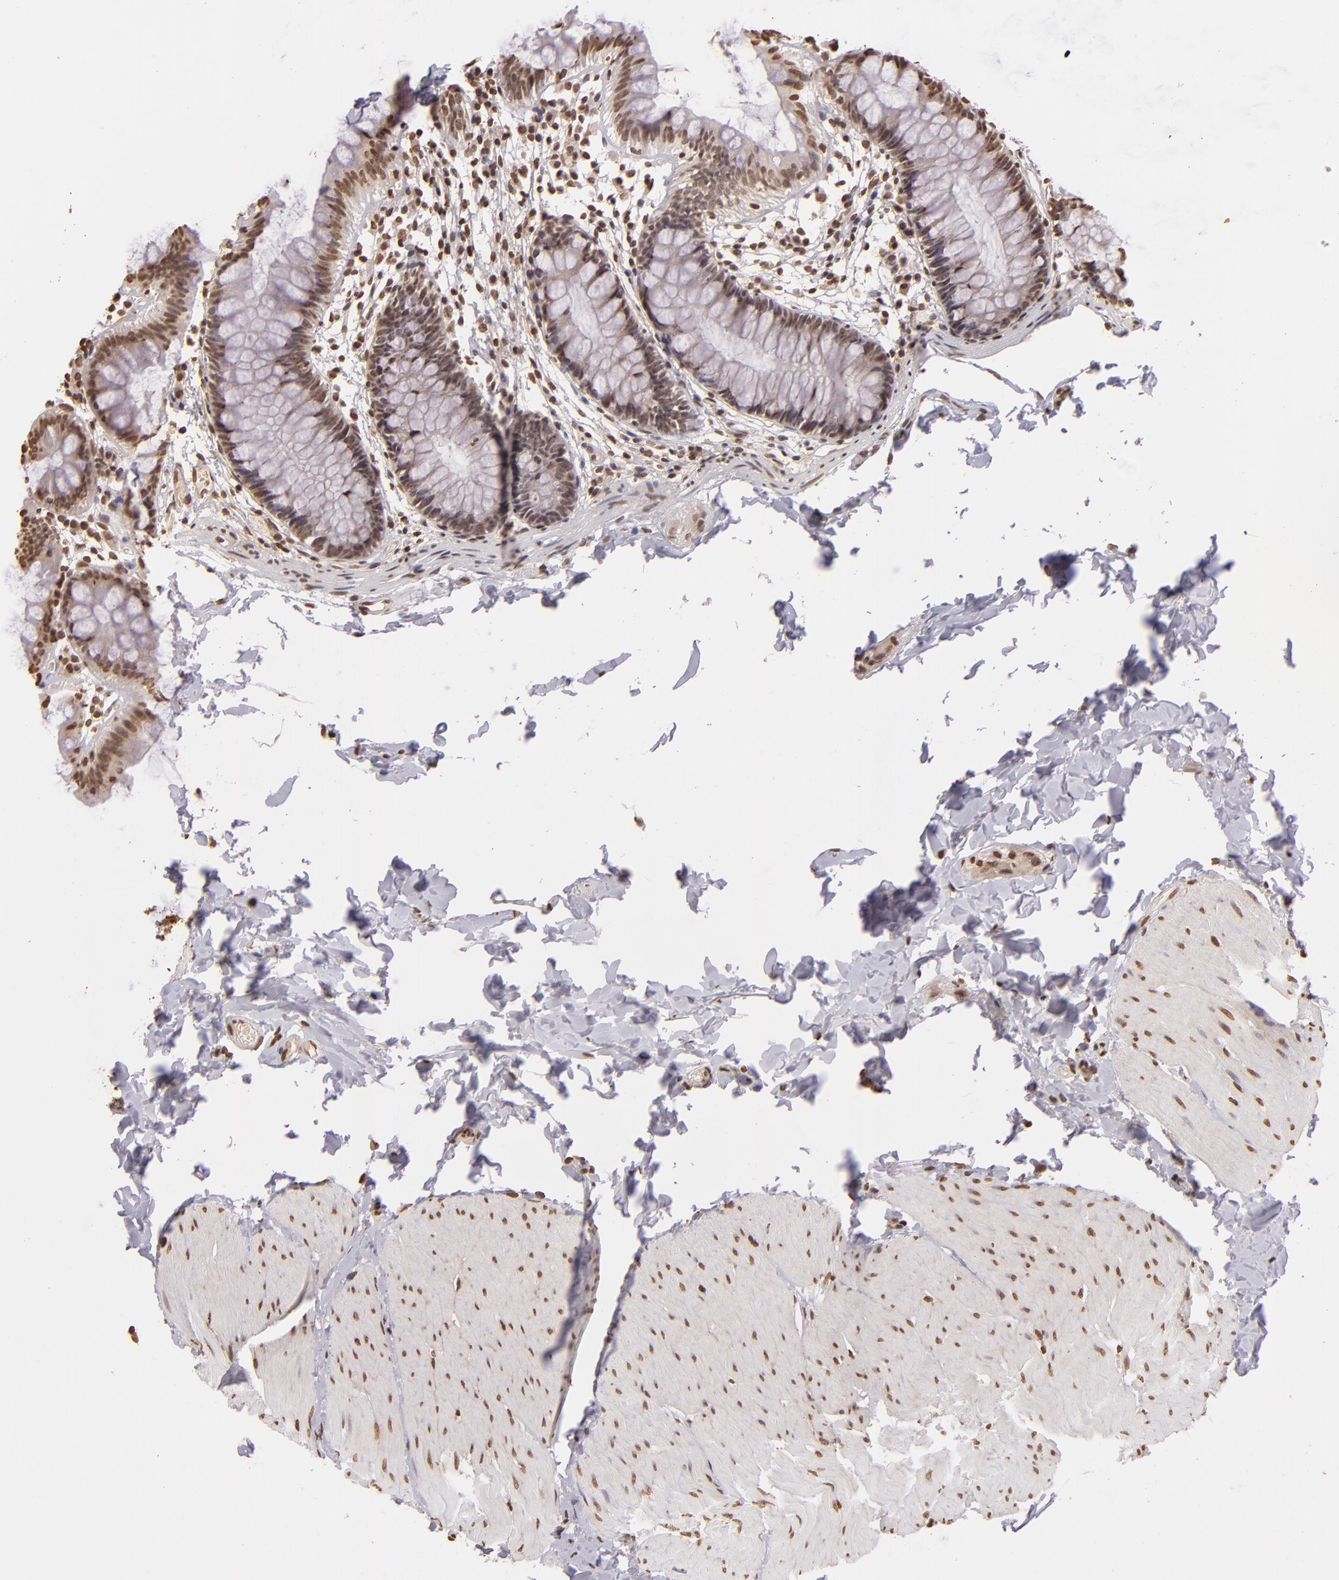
{"staining": {"intensity": "moderate", "quantity": ">75%", "location": "nuclear"}, "tissue": "colon", "cell_type": "Endothelial cells", "image_type": "normal", "snomed": [{"axis": "morphology", "description": "Normal tissue, NOS"}, {"axis": "topography", "description": "Smooth muscle"}, {"axis": "topography", "description": "Colon"}], "caption": "Human colon stained with a protein marker reveals moderate staining in endothelial cells.", "gene": "THRB", "patient": {"sex": "male", "age": 67}}